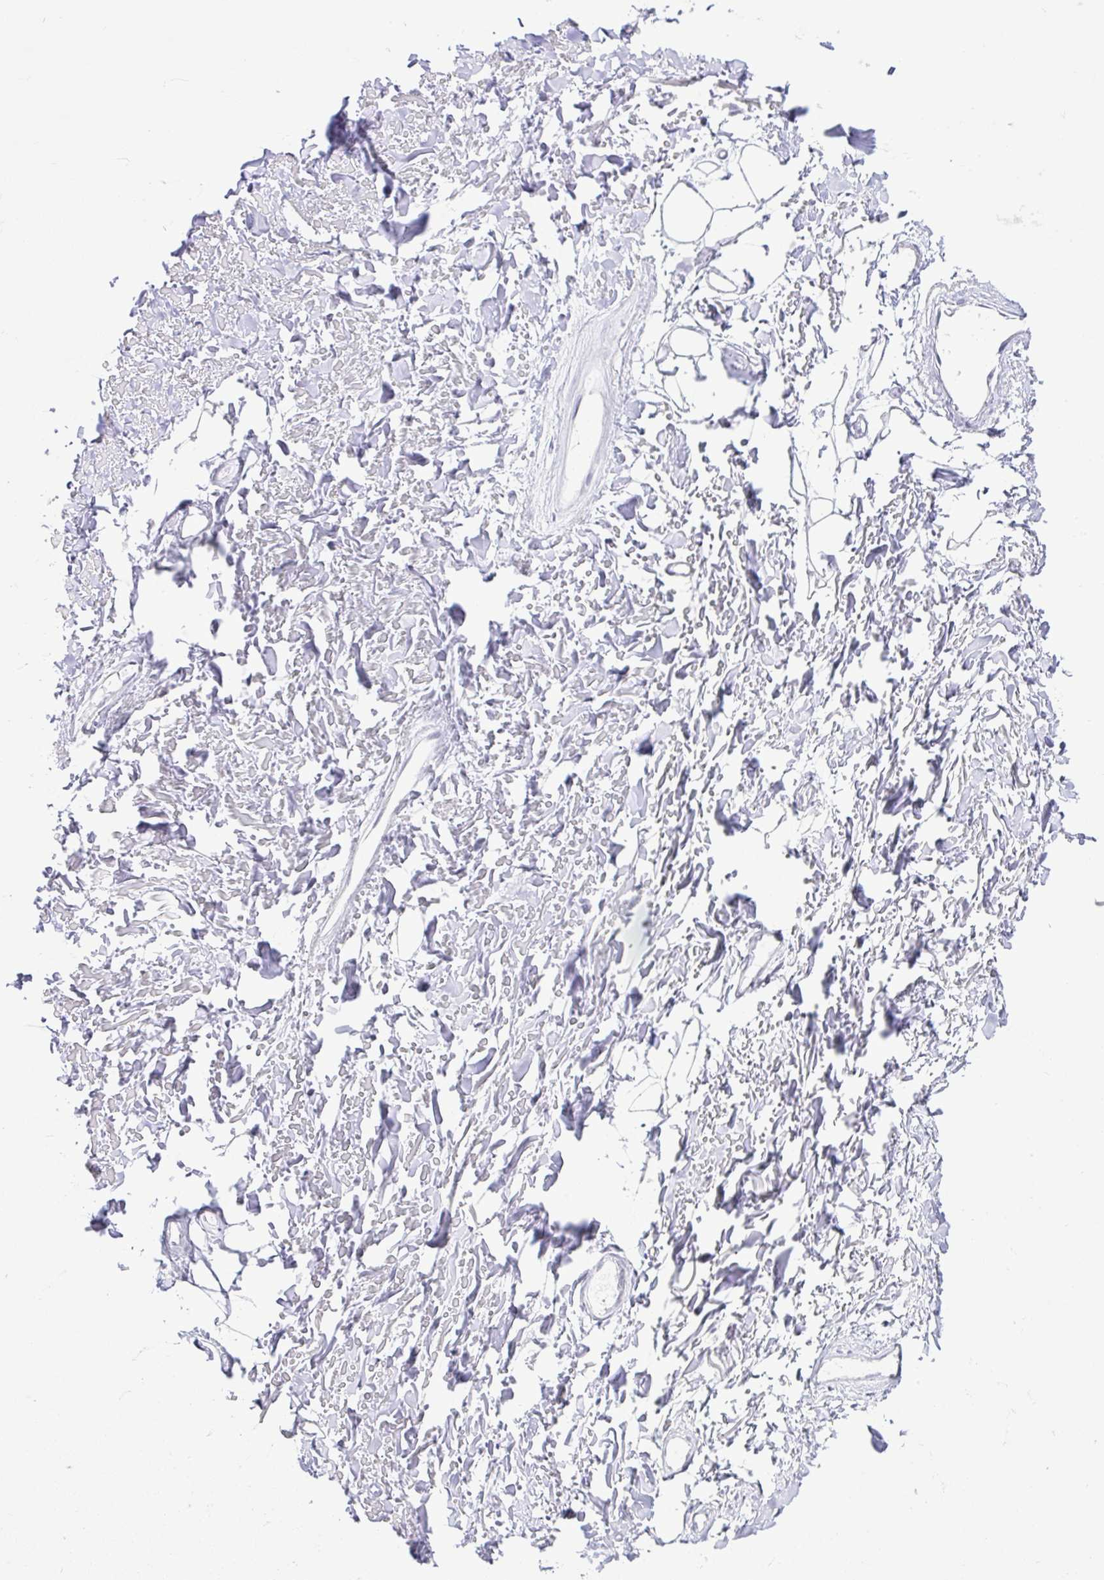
{"staining": {"intensity": "negative", "quantity": "none", "location": "none"}, "tissue": "adipose tissue", "cell_type": "Adipocytes", "image_type": "normal", "snomed": [{"axis": "morphology", "description": "Normal tissue, NOS"}, {"axis": "topography", "description": "Cartilage tissue"}], "caption": "Normal adipose tissue was stained to show a protein in brown. There is no significant staining in adipocytes. Nuclei are stained in blue.", "gene": "CYP19A1", "patient": {"sex": "male", "age": 57}}